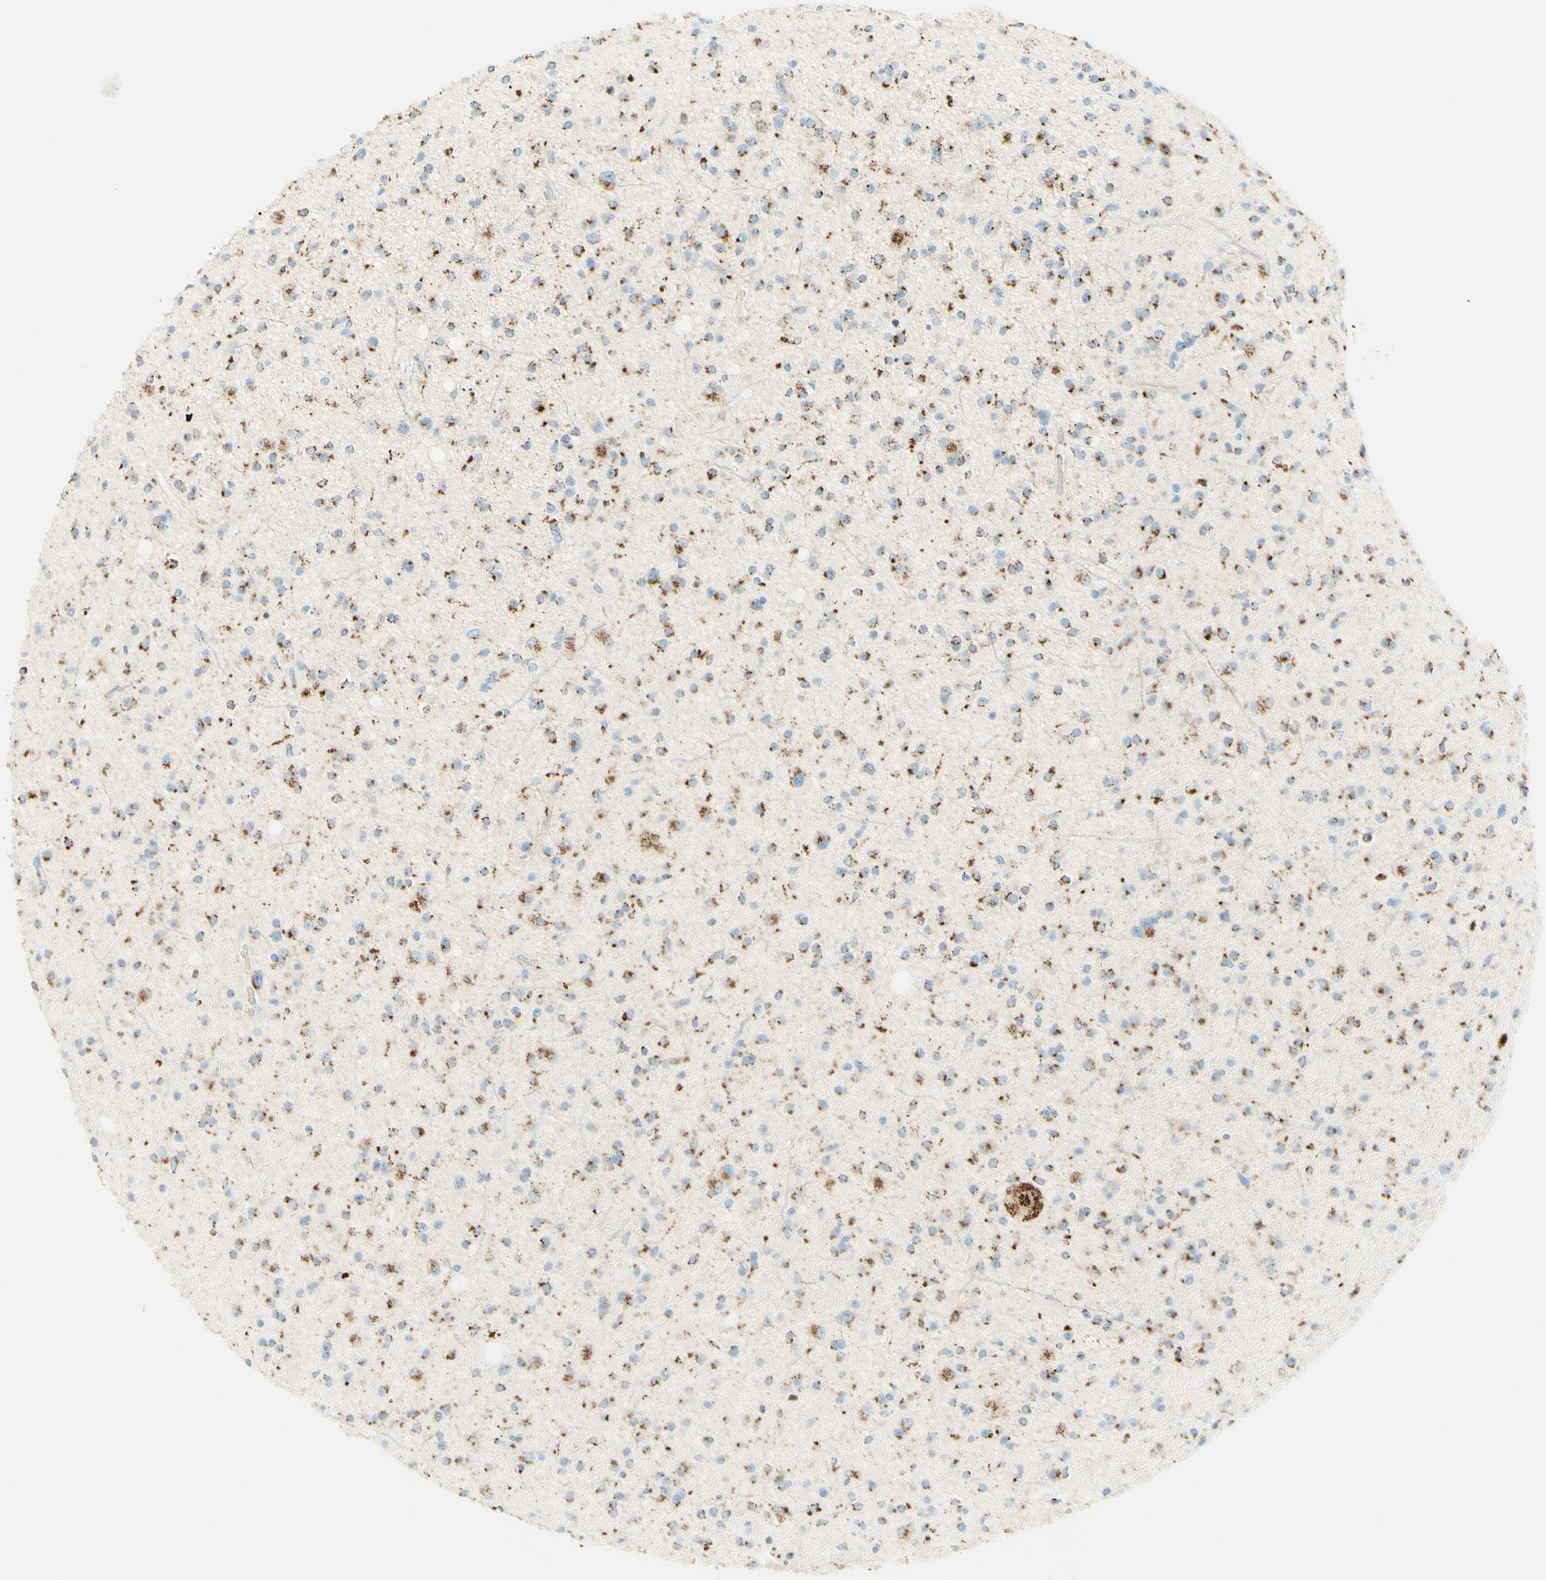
{"staining": {"intensity": "moderate", "quantity": "25%-75%", "location": "cytoplasmic/membranous"}, "tissue": "glioma", "cell_type": "Tumor cells", "image_type": "cancer", "snomed": [{"axis": "morphology", "description": "Glioma, malignant, High grade"}, {"axis": "topography", "description": "Brain"}], "caption": "Human malignant glioma (high-grade) stained with a protein marker displays moderate staining in tumor cells.", "gene": "GOLGB1", "patient": {"sex": "male", "age": 33}}